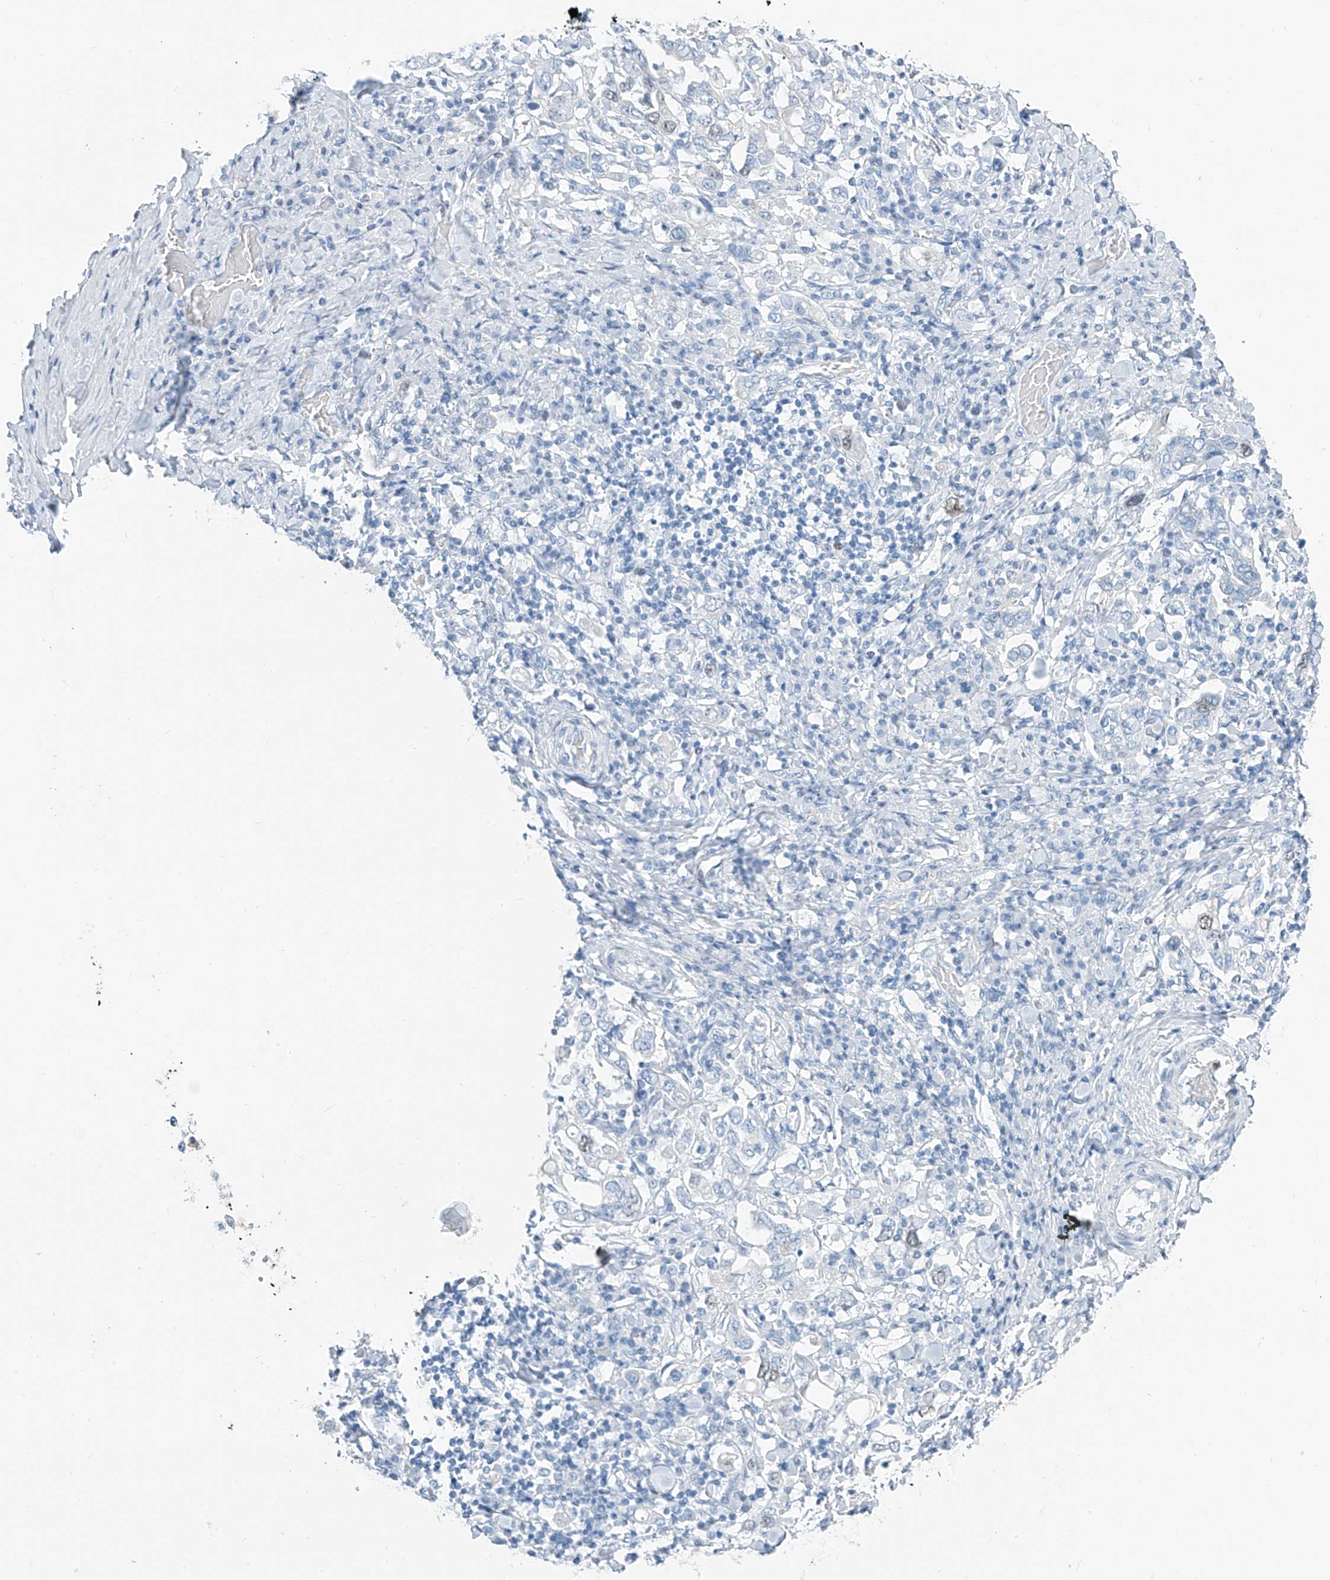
{"staining": {"intensity": "negative", "quantity": "none", "location": "none"}, "tissue": "stomach cancer", "cell_type": "Tumor cells", "image_type": "cancer", "snomed": [{"axis": "morphology", "description": "Adenocarcinoma, NOS"}, {"axis": "topography", "description": "Stomach, upper"}], "caption": "A histopathology image of human stomach cancer (adenocarcinoma) is negative for staining in tumor cells.", "gene": "SGO2", "patient": {"sex": "male", "age": 62}}